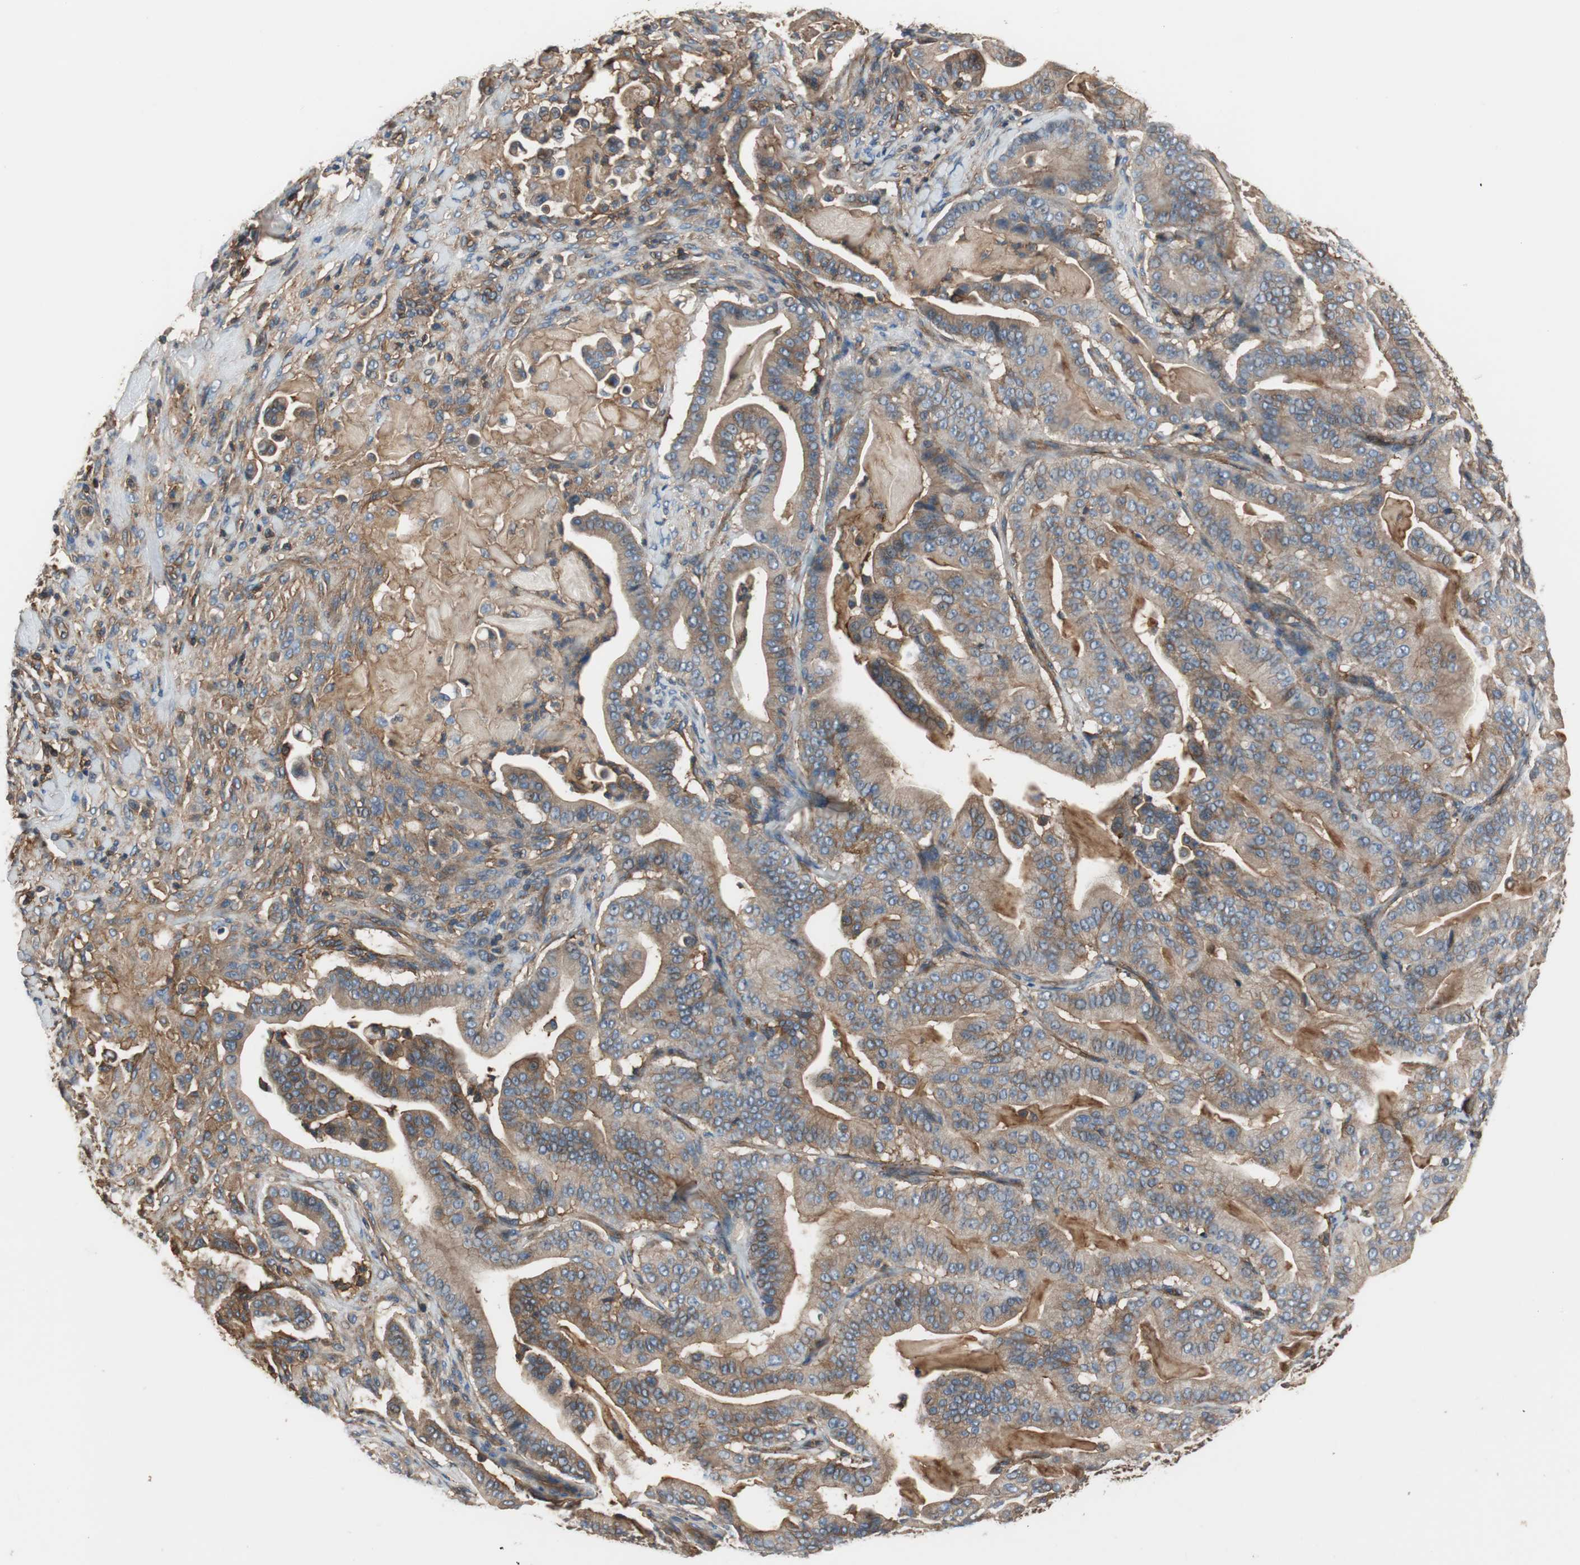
{"staining": {"intensity": "moderate", "quantity": ">75%", "location": "cytoplasmic/membranous"}, "tissue": "pancreatic cancer", "cell_type": "Tumor cells", "image_type": "cancer", "snomed": [{"axis": "morphology", "description": "Adenocarcinoma, NOS"}, {"axis": "topography", "description": "Pancreas"}], "caption": "The immunohistochemical stain labels moderate cytoplasmic/membranous positivity in tumor cells of pancreatic adenocarcinoma tissue.", "gene": "IL1RL1", "patient": {"sex": "male", "age": 63}}